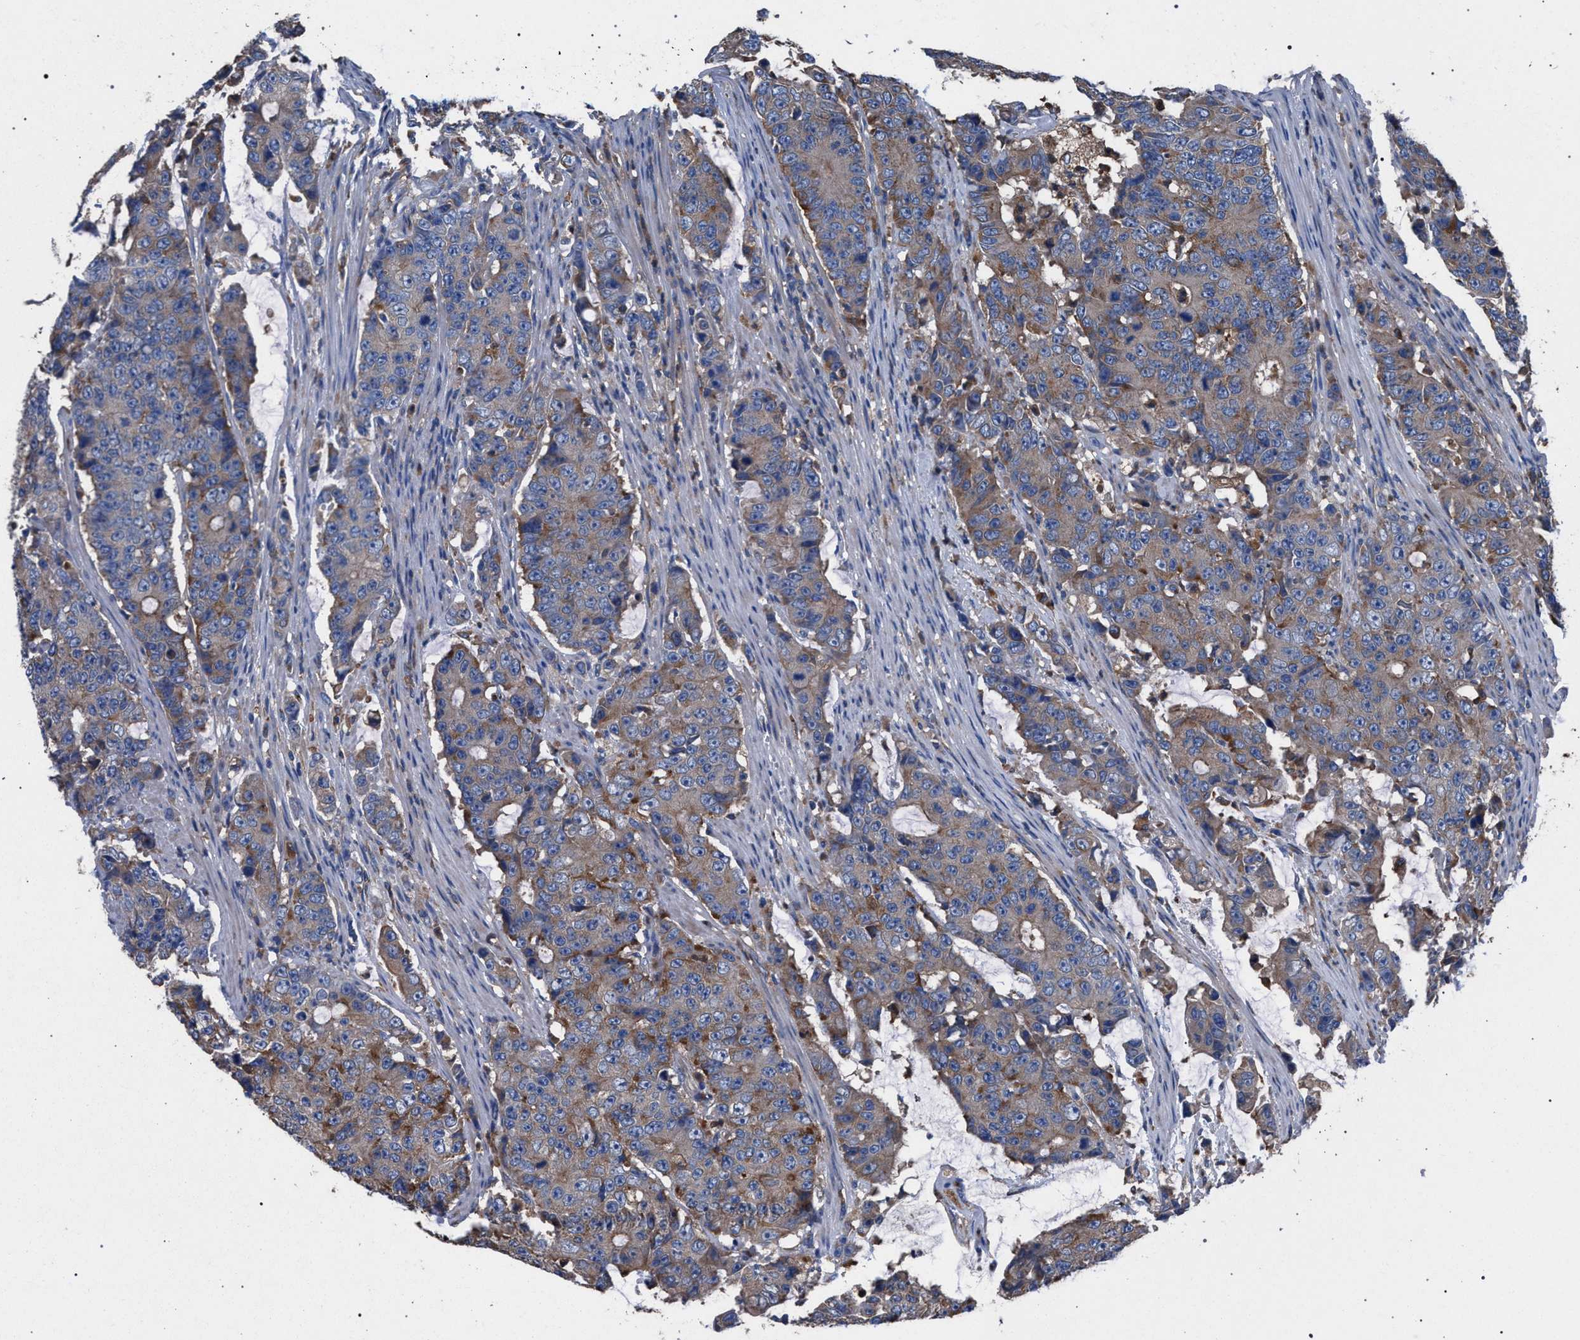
{"staining": {"intensity": "weak", "quantity": "25%-75%", "location": "cytoplasmic/membranous"}, "tissue": "colorectal cancer", "cell_type": "Tumor cells", "image_type": "cancer", "snomed": [{"axis": "morphology", "description": "Adenocarcinoma, NOS"}, {"axis": "topography", "description": "Colon"}], "caption": "Immunohistochemical staining of colorectal cancer reveals low levels of weak cytoplasmic/membranous protein positivity in approximately 25%-75% of tumor cells. The protein is stained brown, and the nuclei are stained in blue (DAB IHC with brightfield microscopy, high magnification).", "gene": "ATP6V0A1", "patient": {"sex": "female", "age": 86}}